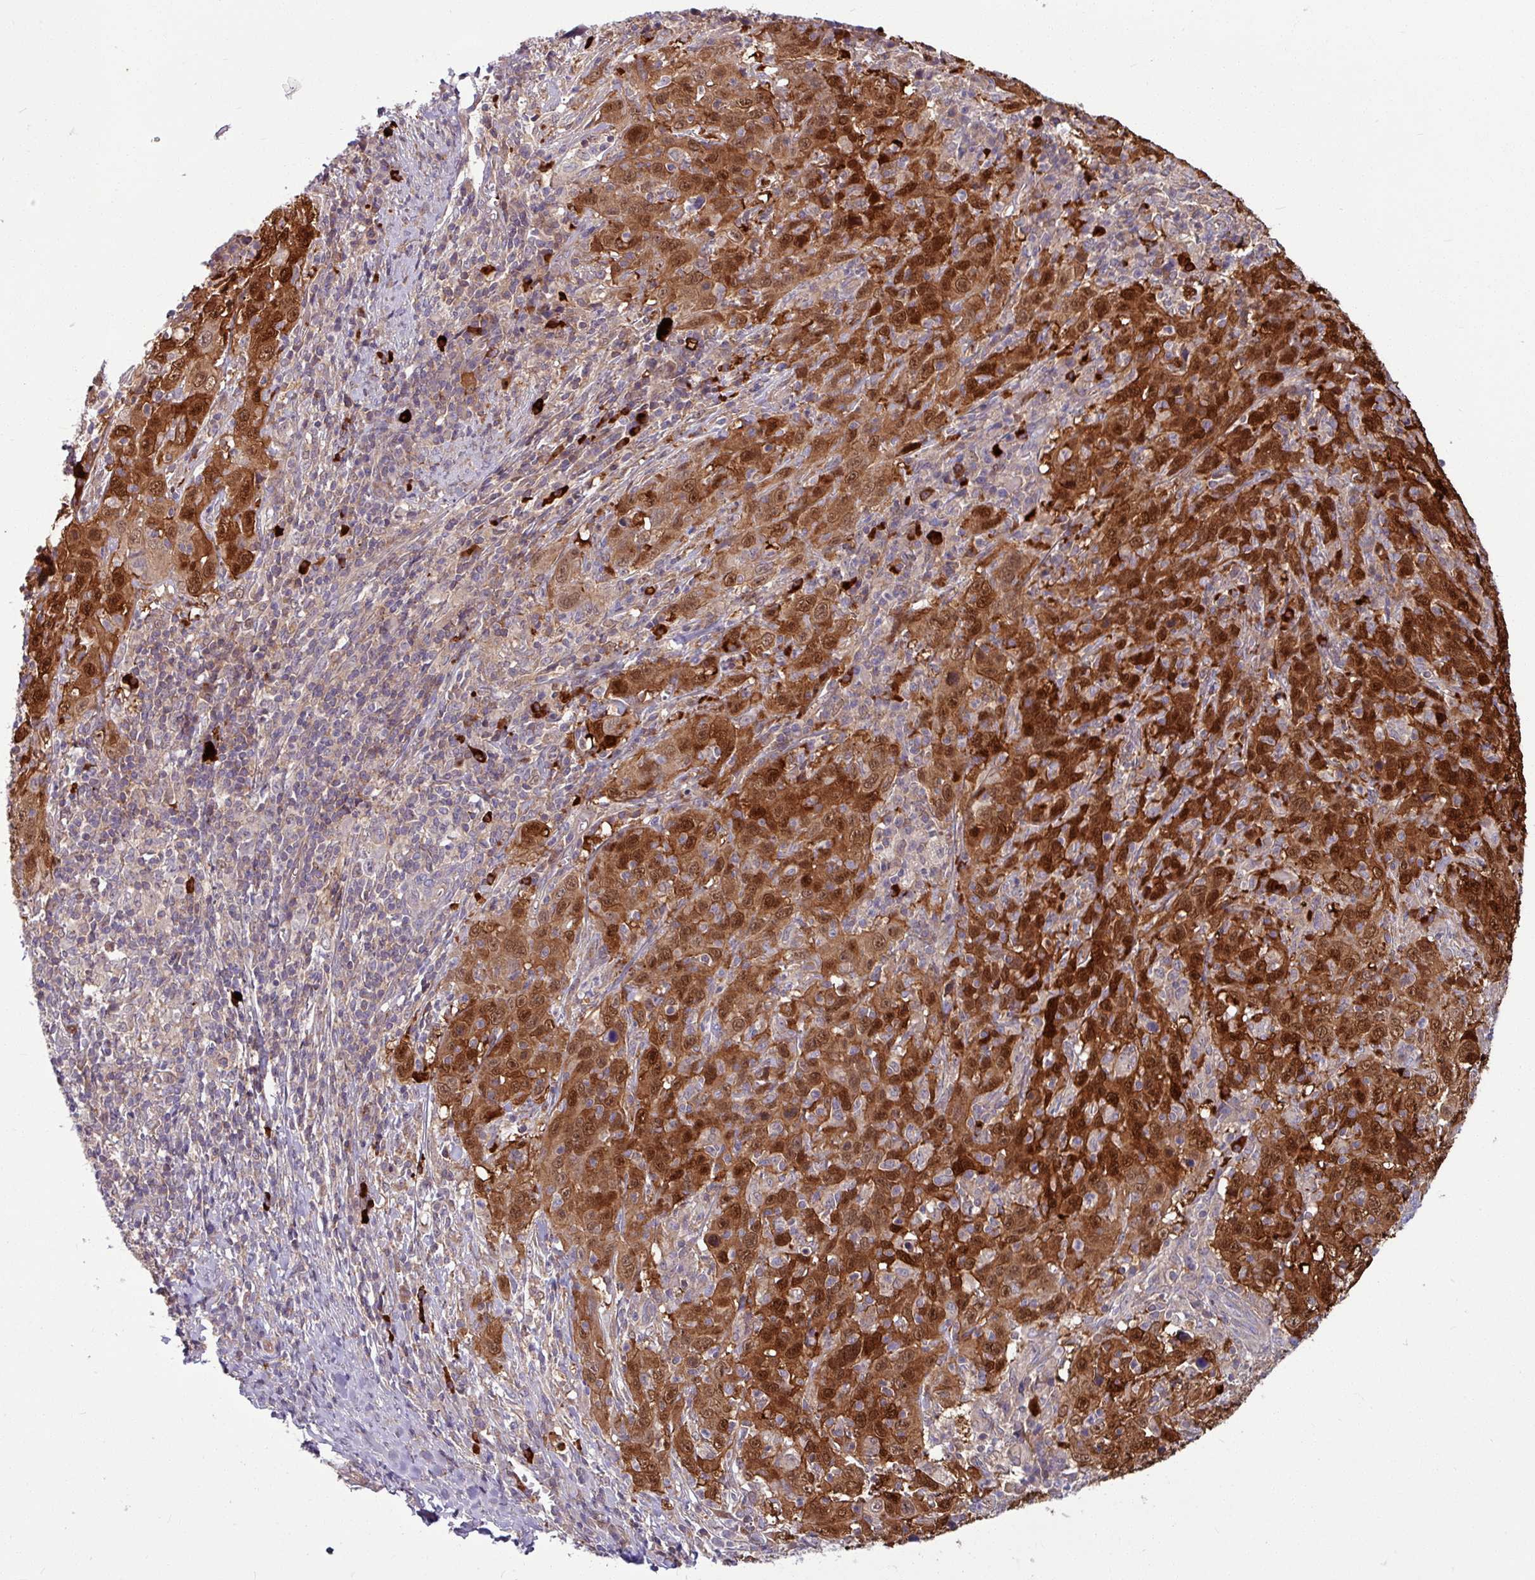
{"staining": {"intensity": "strong", "quantity": ">75%", "location": "cytoplasmic/membranous,nuclear"}, "tissue": "cervical cancer", "cell_type": "Tumor cells", "image_type": "cancer", "snomed": [{"axis": "morphology", "description": "Squamous cell carcinoma, NOS"}, {"axis": "topography", "description": "Cervix"}], "caption": "Cervical cancer stained for a protein (brown) displays strong cytoplasmic/membranous and nuclear positive staining in approximately >75% of tumor cells.", "gene": "B4GALNT4", "patient": {"sex": "female", "age": 46}}